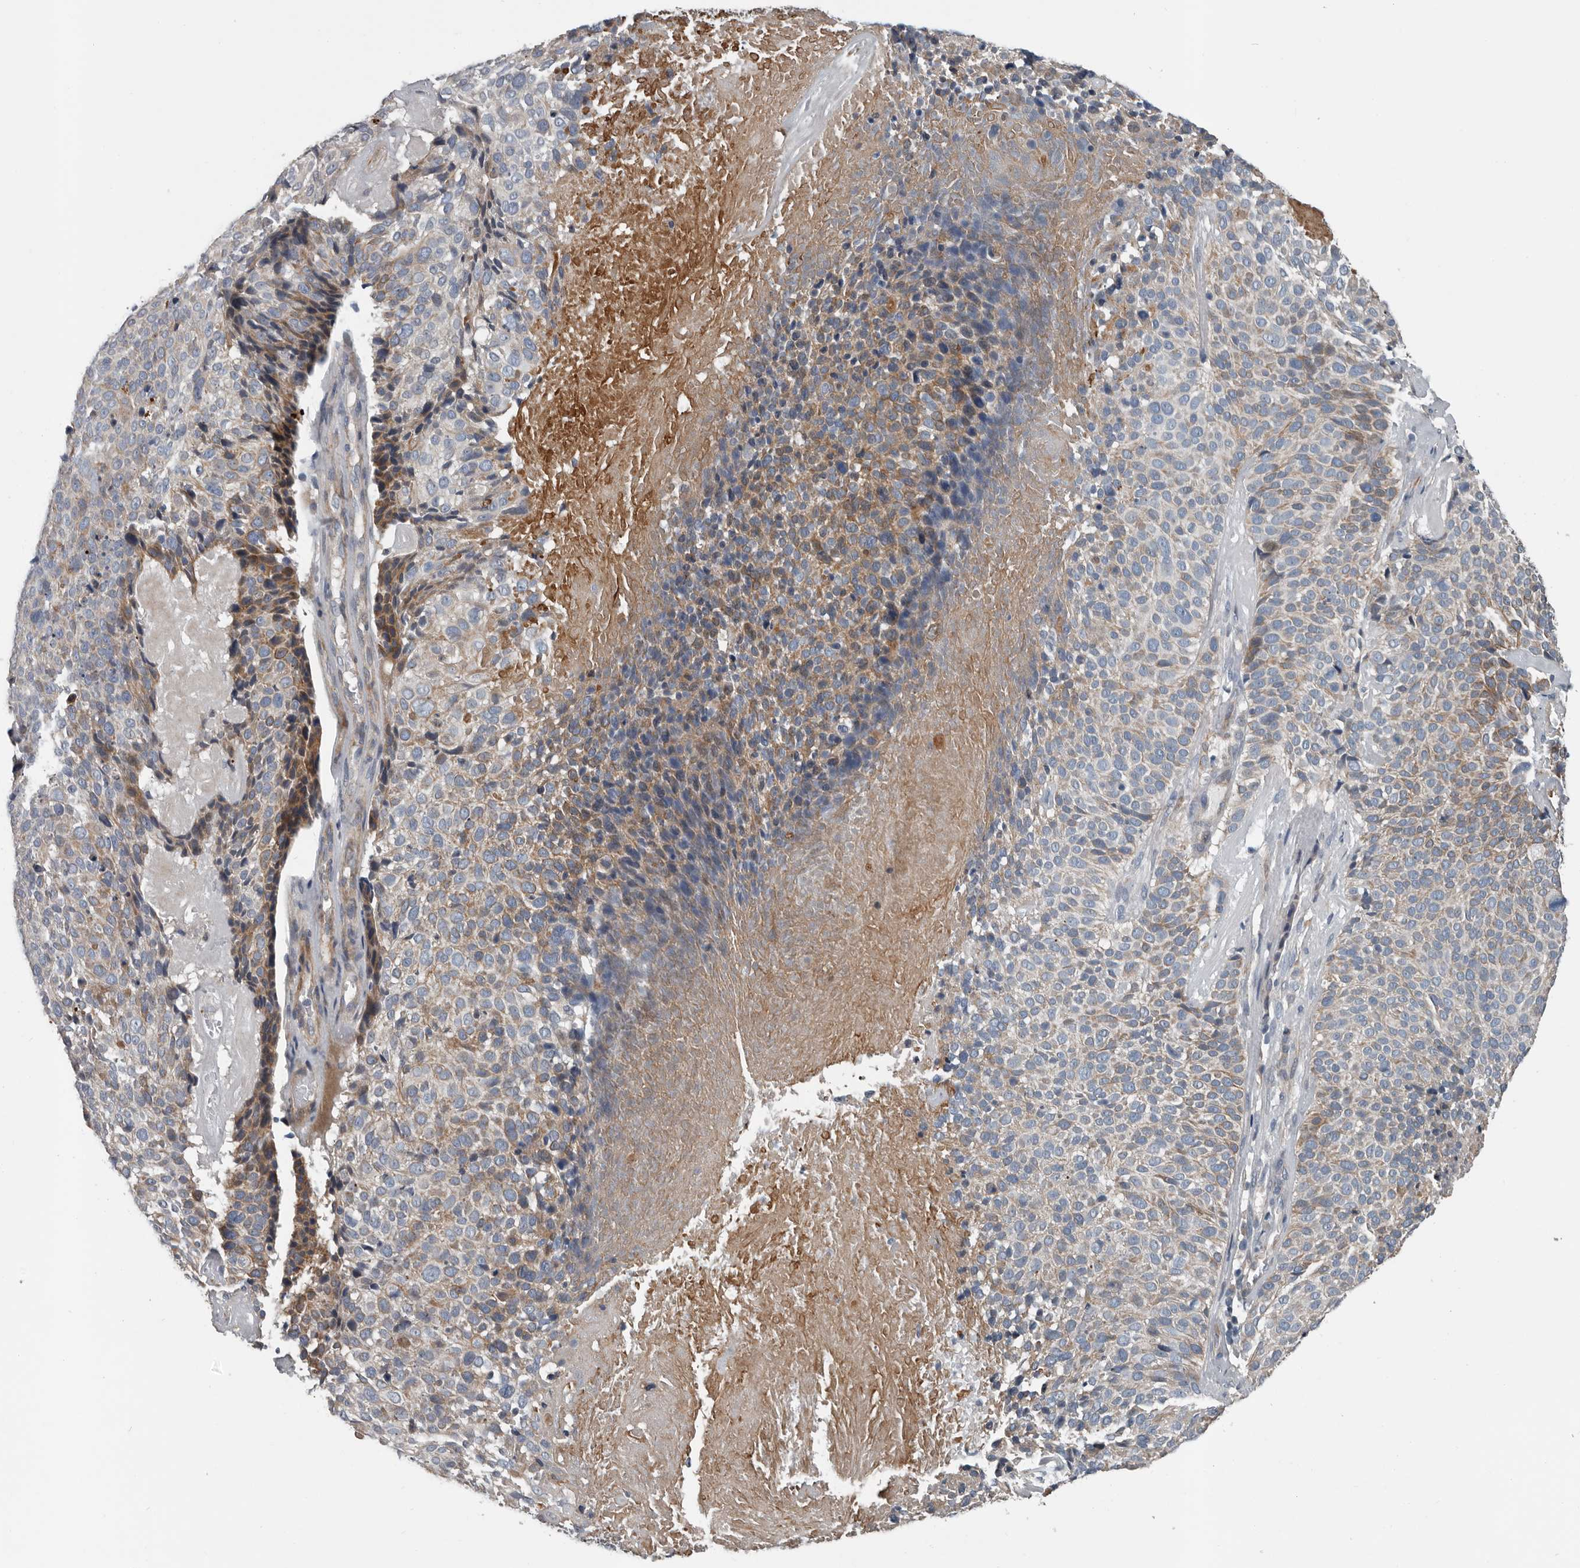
{"staining": {"intensity": "weak", "quantity": "25%-75%", "location": "cytoplasmic/membranous"}, "tissue": "cervical cancer", "cell_type": "Tumor cells", "image_type": "cancer", "snomed": [{"axis": "morphology", "description": "Squamous cell carcinoma, NOS"}, {"axis": "topography", "description": "Cervix"}], "caption": "Protein expression analysis of human cervical cancer reveals weak cytoplasmic/membranous staining in approximately 25%-75% of tumor cells.", "gene": "DPY19L4", "patient": {"sex": "female", "age": 74}}